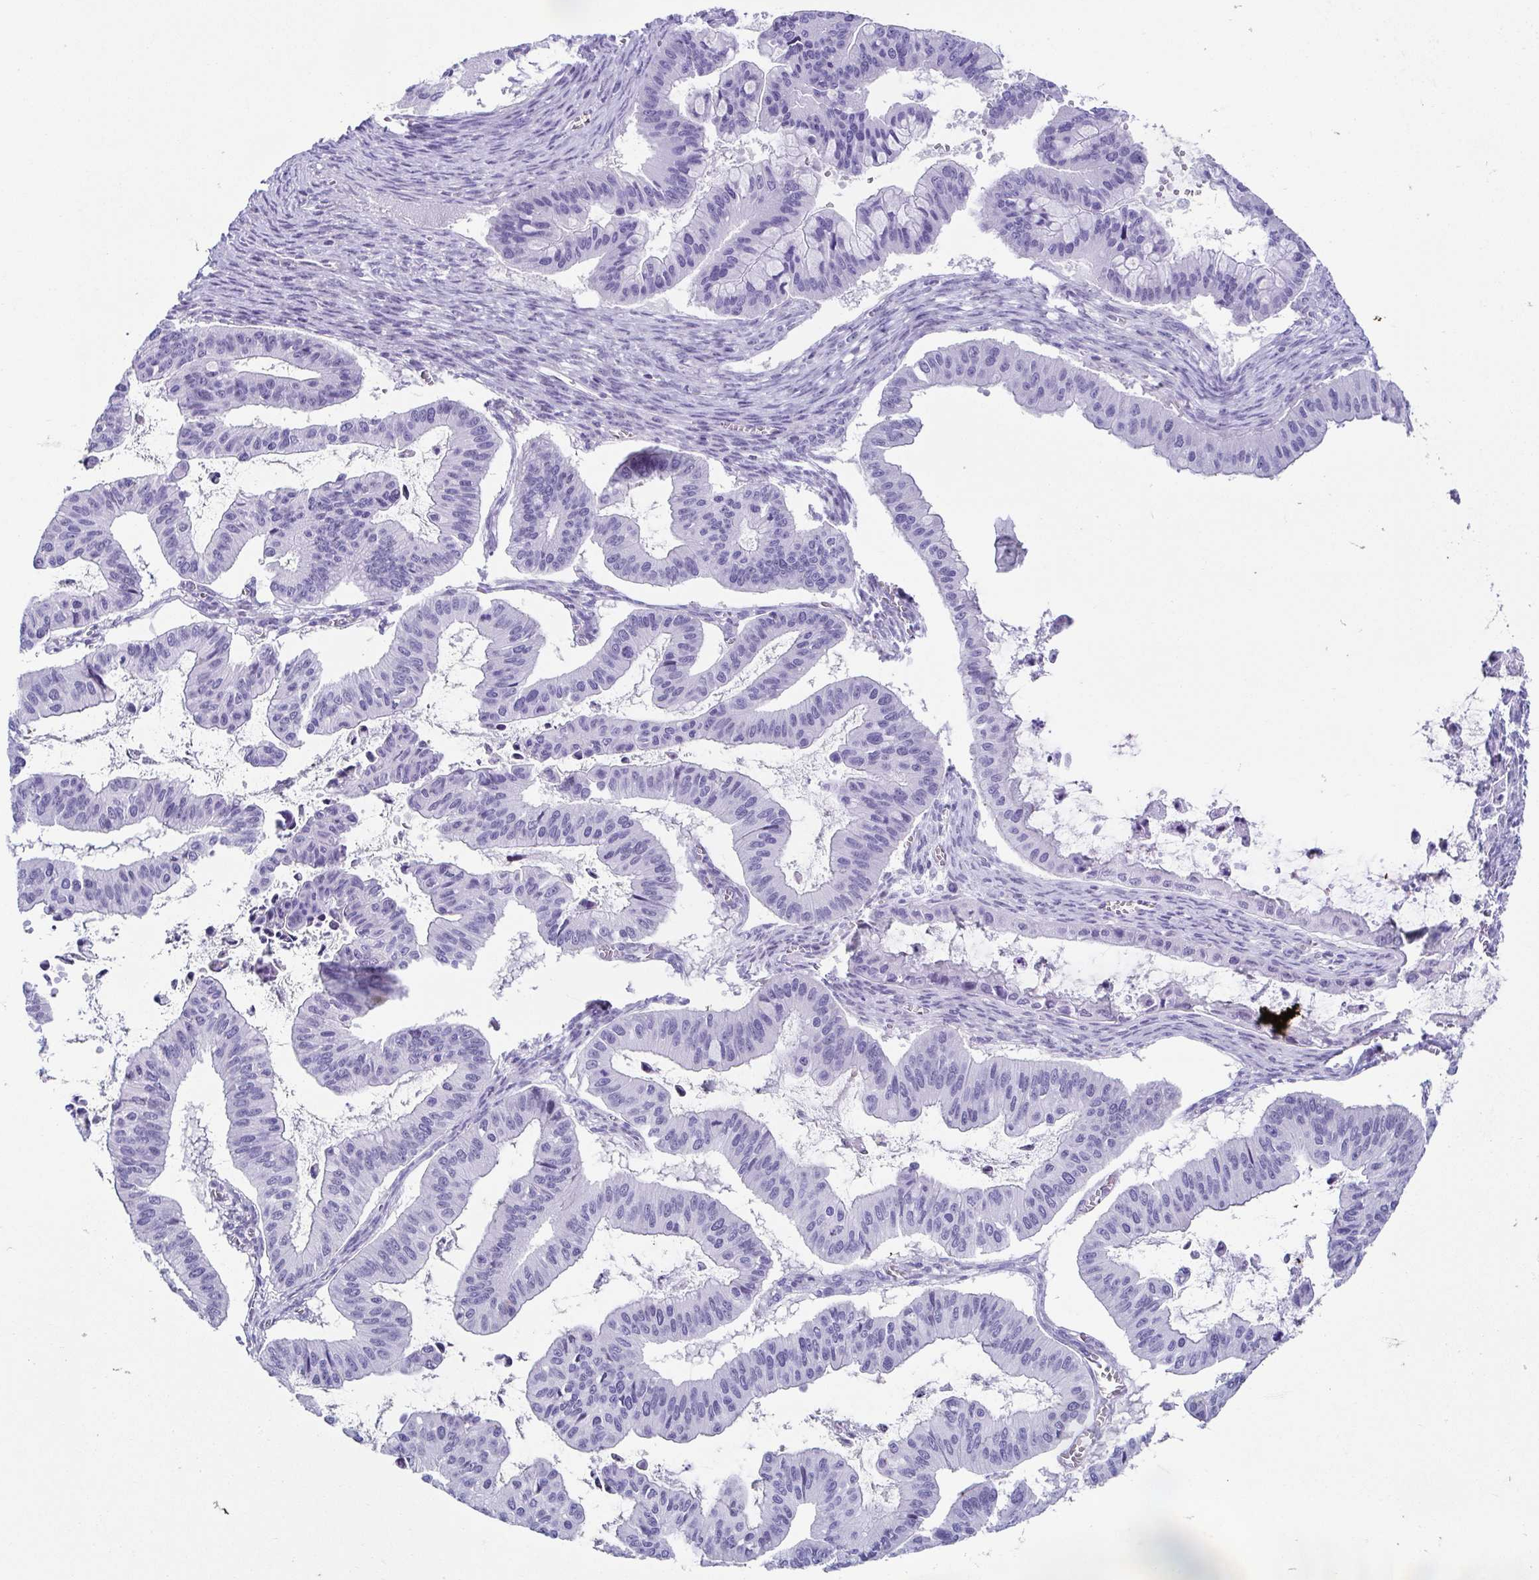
{"staining": {"intensity": "negative", "quantity": "none", "location": "none"}, "tissue": "ovarian cancer", "cell_type": "Tumor cells", "image_type": "cancer", "snomed": [{"axis": "morphology", "description": "Cystadenocarcinoma, mucinous, NOS"}, {"axis": "topography", "description": "Ovary"}], "caption": "Ovarian mucinous cystadenocarcinoma was stained to show a protein in brown. There is no significant staining in tumor cells. (DAB immunohistochemistry (IHC) with hematoxylin counter stain).", "gene": "TNNT2", "patient": {"sex": "female", "age": 72}}